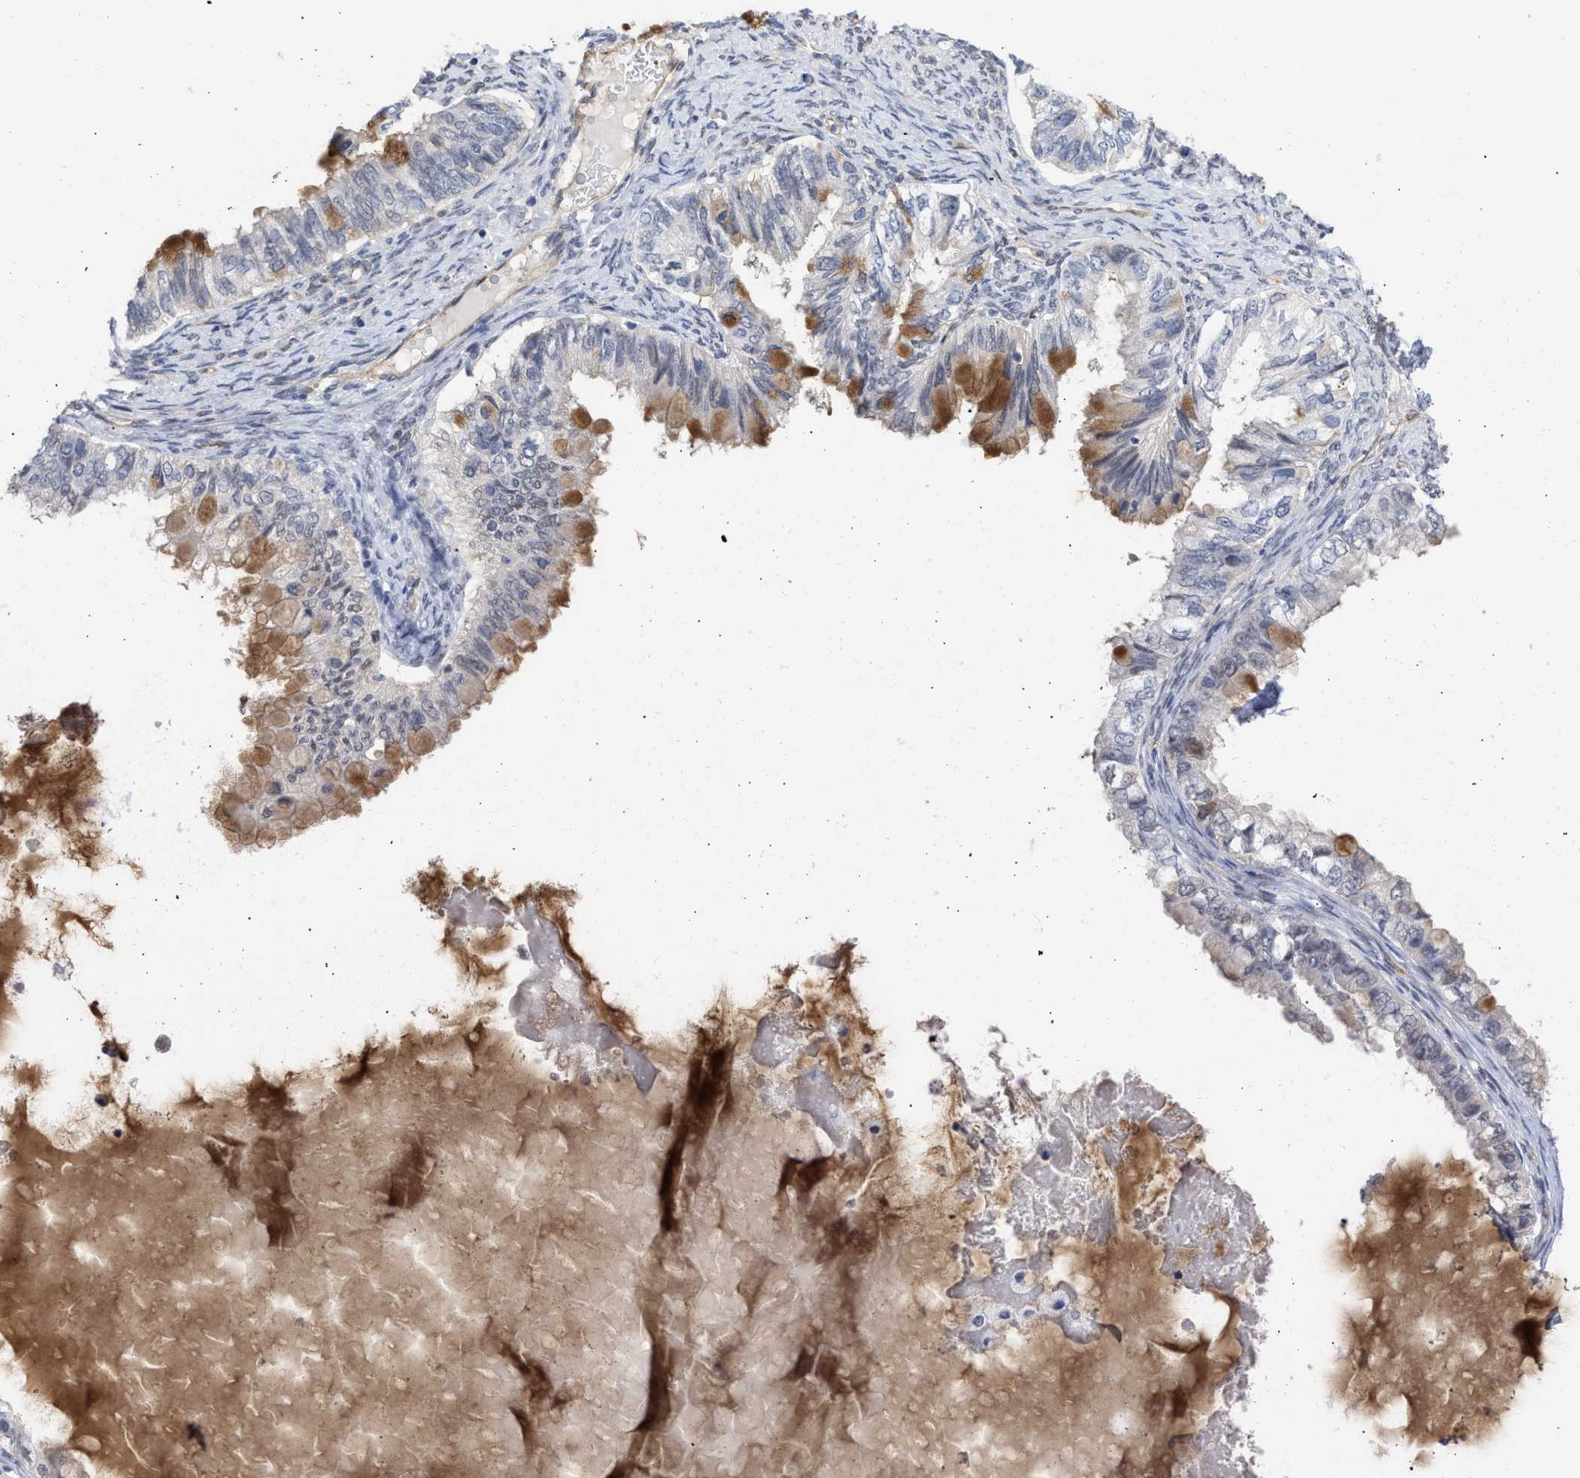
{"staining": {"intensity": "moderate", "quantity": "25%-75%", "location": "cytoplasmic/membranous"}, "tissue": "ovarian cancer", "cell_type": "Tumor cells", "image_type": "cancer", "snomed": [{"axis": "morphology", "description": "Cystadenocarcinoma, mucinous, NOS"}, {"axis": "topography", "description": "Ovary"}], "caption": "Protein staining shows moderate cytoplasmic/membranous expression in about 25%-75% of tumor cells in ovarian cancer (mucinous cystadenocarcinoma).", "gene": "THRA", "patient": {"sex": "female", "age": 80}}